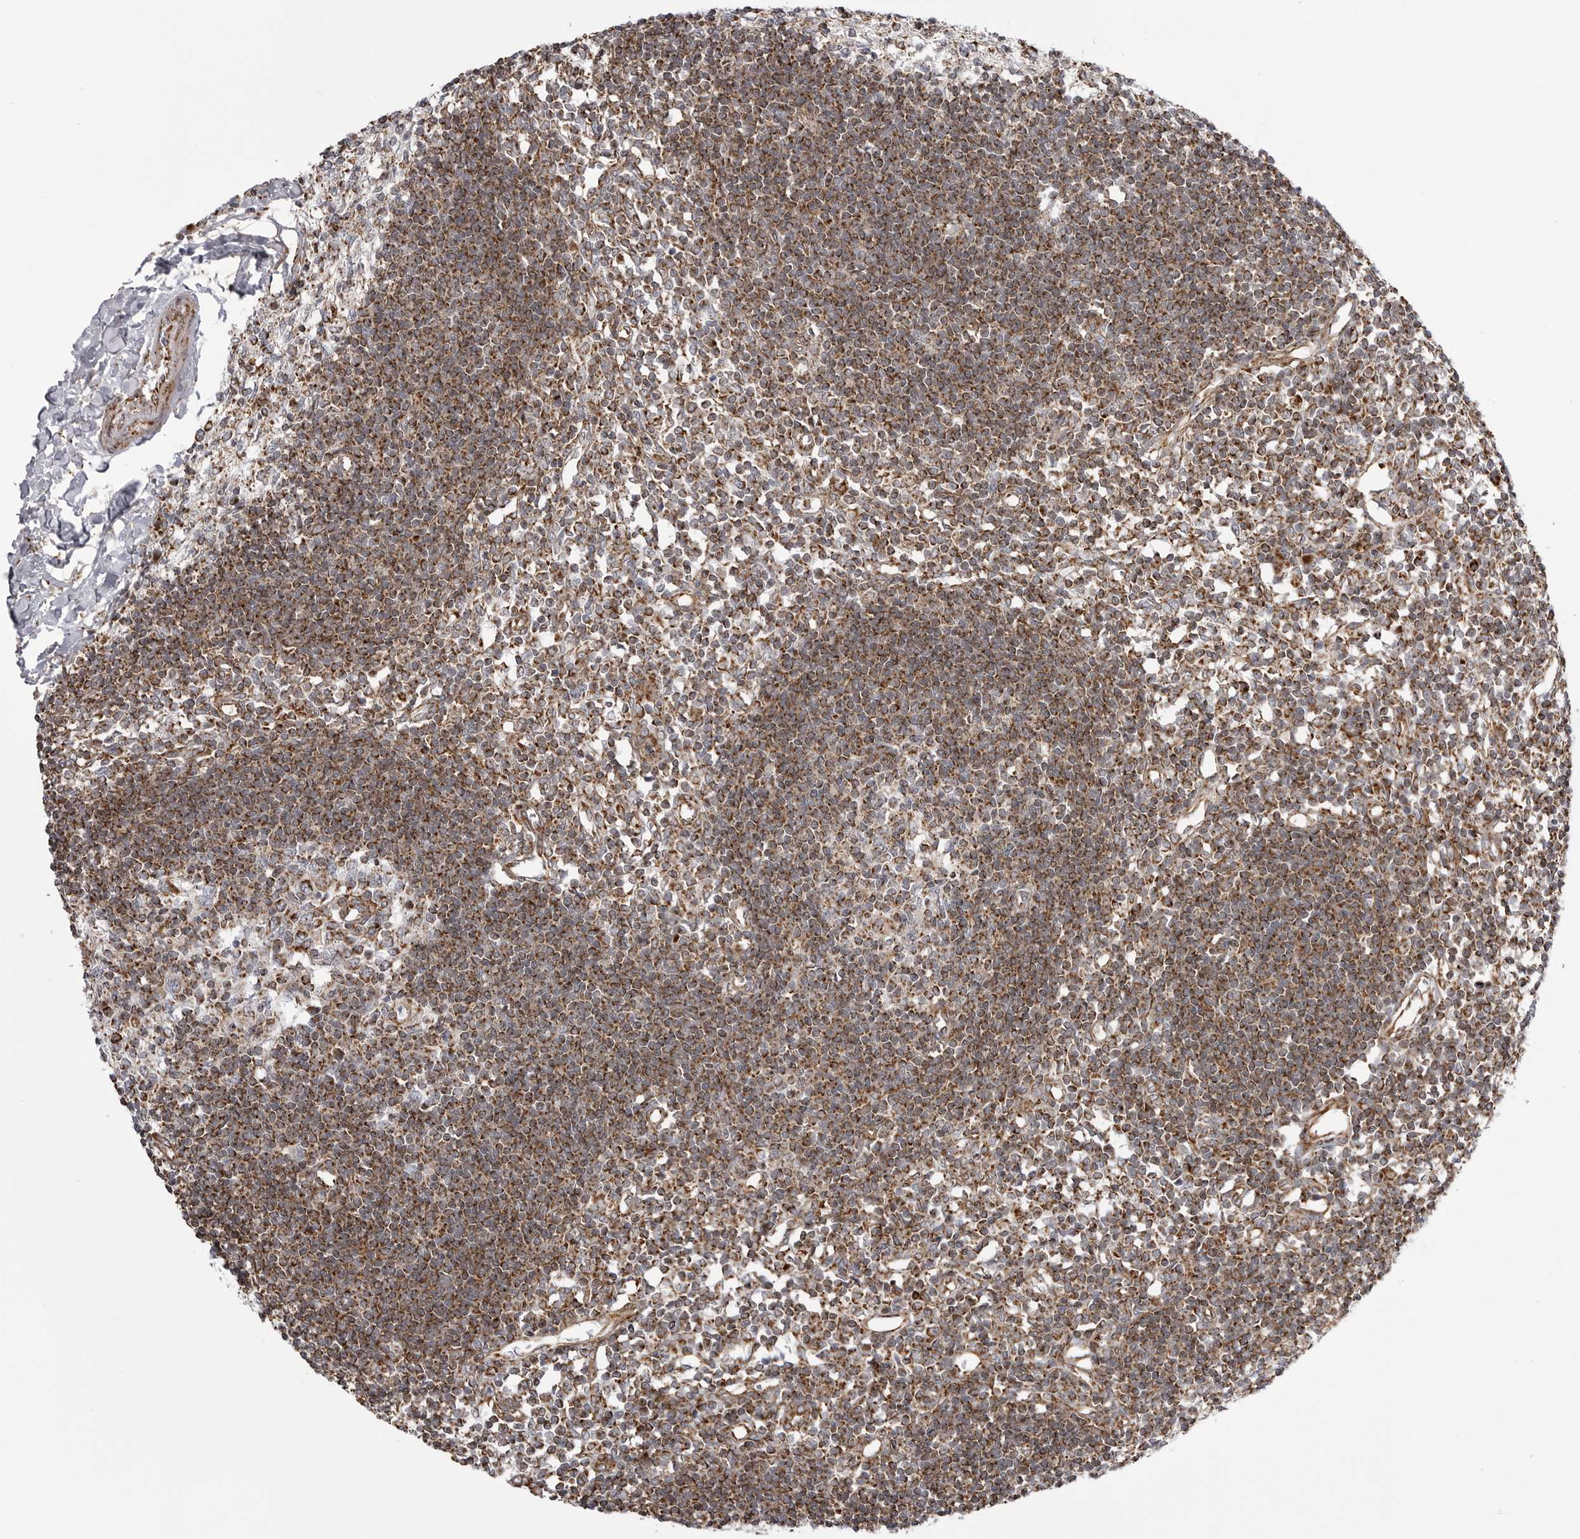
{"staining": {"intensity": "moderate", "quantity": ">75%", "location": "cytoplasmic/membranous"}, "tissue": "lymph node", "cell_type": "Germinal center cells", "image_type": "normal", "snomed": [{"axis": "morphology", "description": "Normal tissue, NOS"}, {"axis": "morphology", "description": "Malignant melanoma, Metastatic site"}, {"axis": "topography", "description": "Lymph node"}], "caption": "An image of lymph node stained for a protein reveals moderate cytoplasmic/membranous brown staining in germinal center cells.", "gene": "FH", "patient": {"sex": "male", "age": 41}}